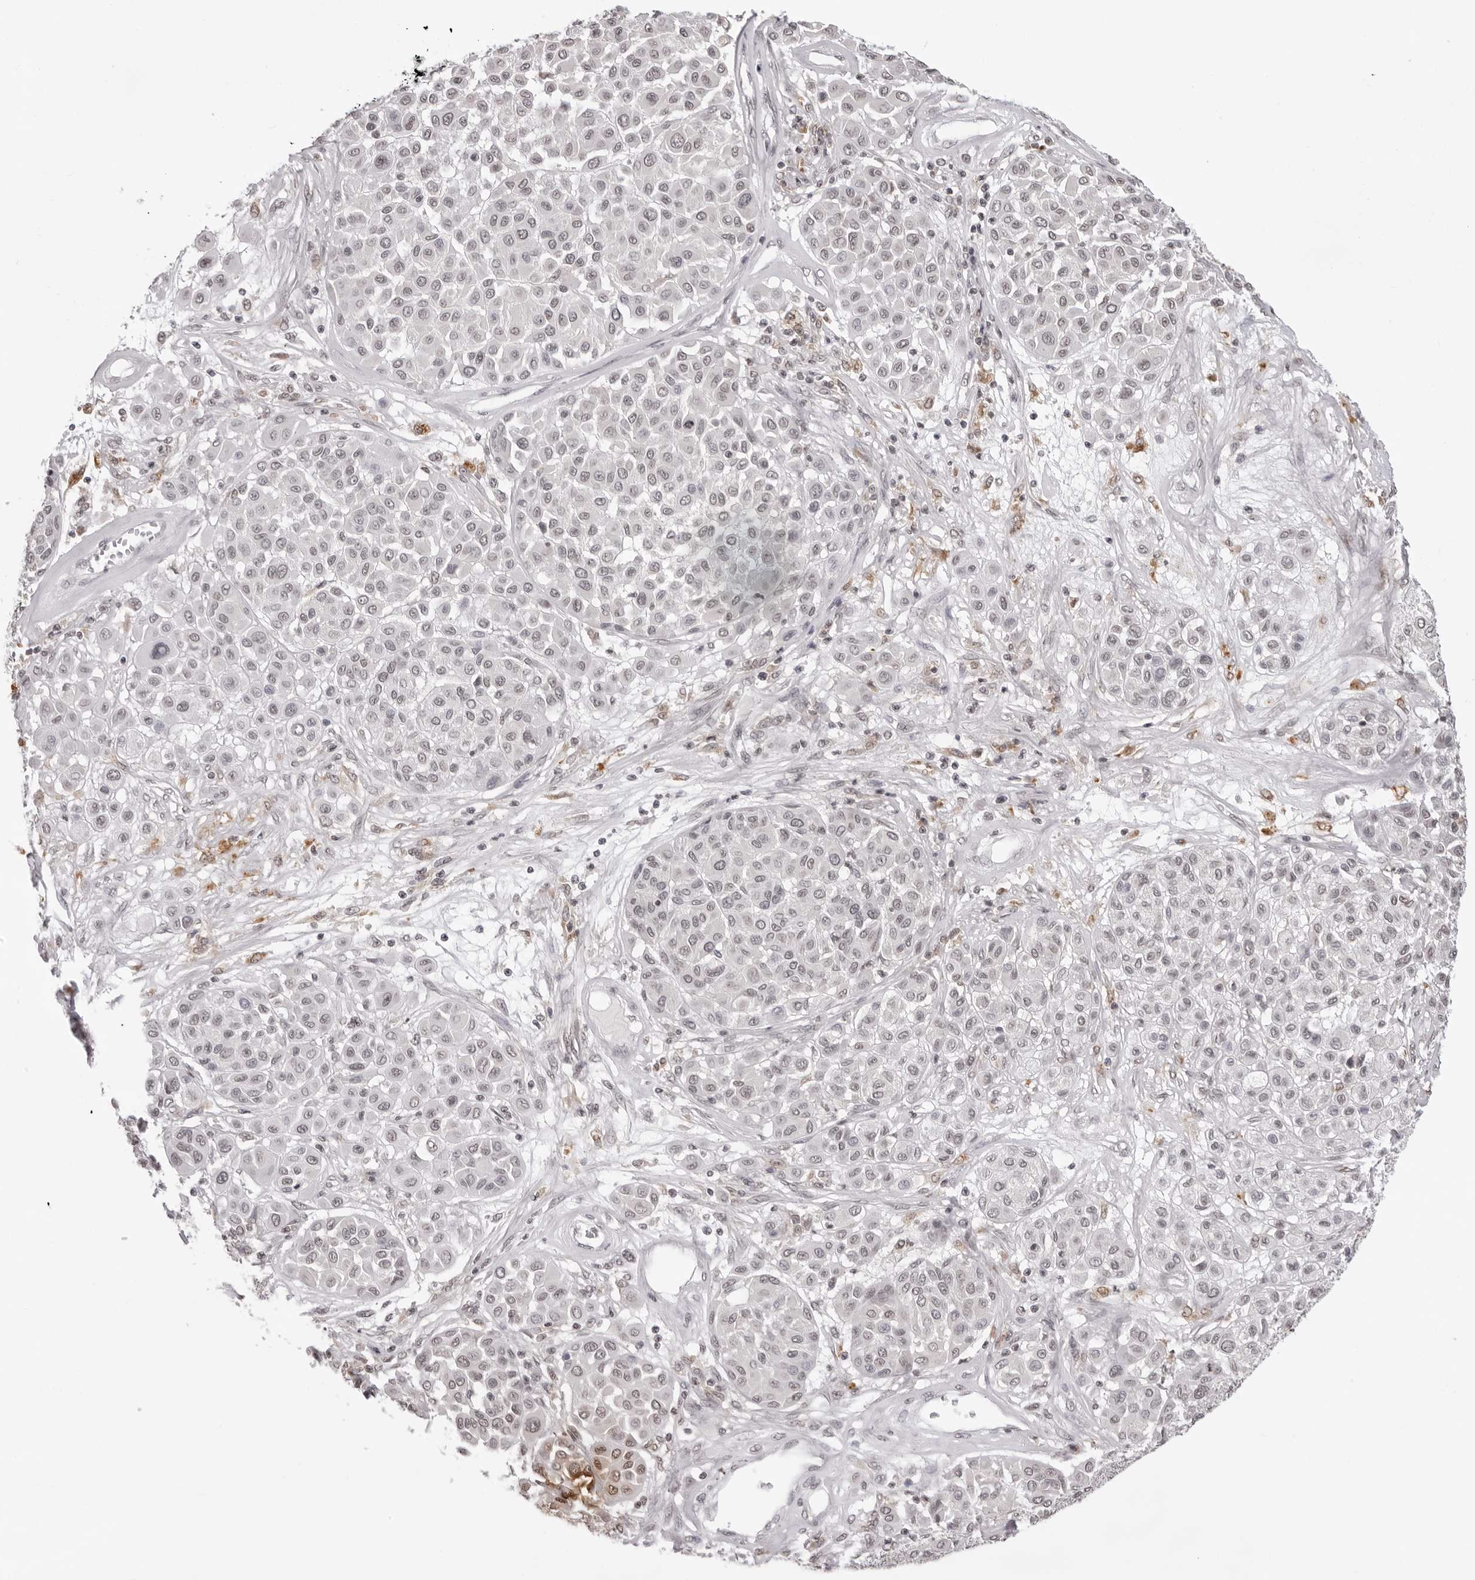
{"staining": {"intensity": "negative", "quantity": "none", "location": "none"}, "tissue": "melanoma", "cell_type": "Tumor cells", "image_type": "cancer", "snomed": [{"axis": "morphology", "description": "Malignant melanoma, Metastatic site"}, {"axis": "topography", "description": "Soft tissue"}], "caption": "Tumor cells are negative for brown protein staining in malignant melanoma (metastatic site). The staining is performed using DAB (3,3'-diaminobenzidine) brown chromogen with nuclei counter-stained in using hematoxylin.", "gene": "NTM", "patient": {"sex": "male", "age": 41}}